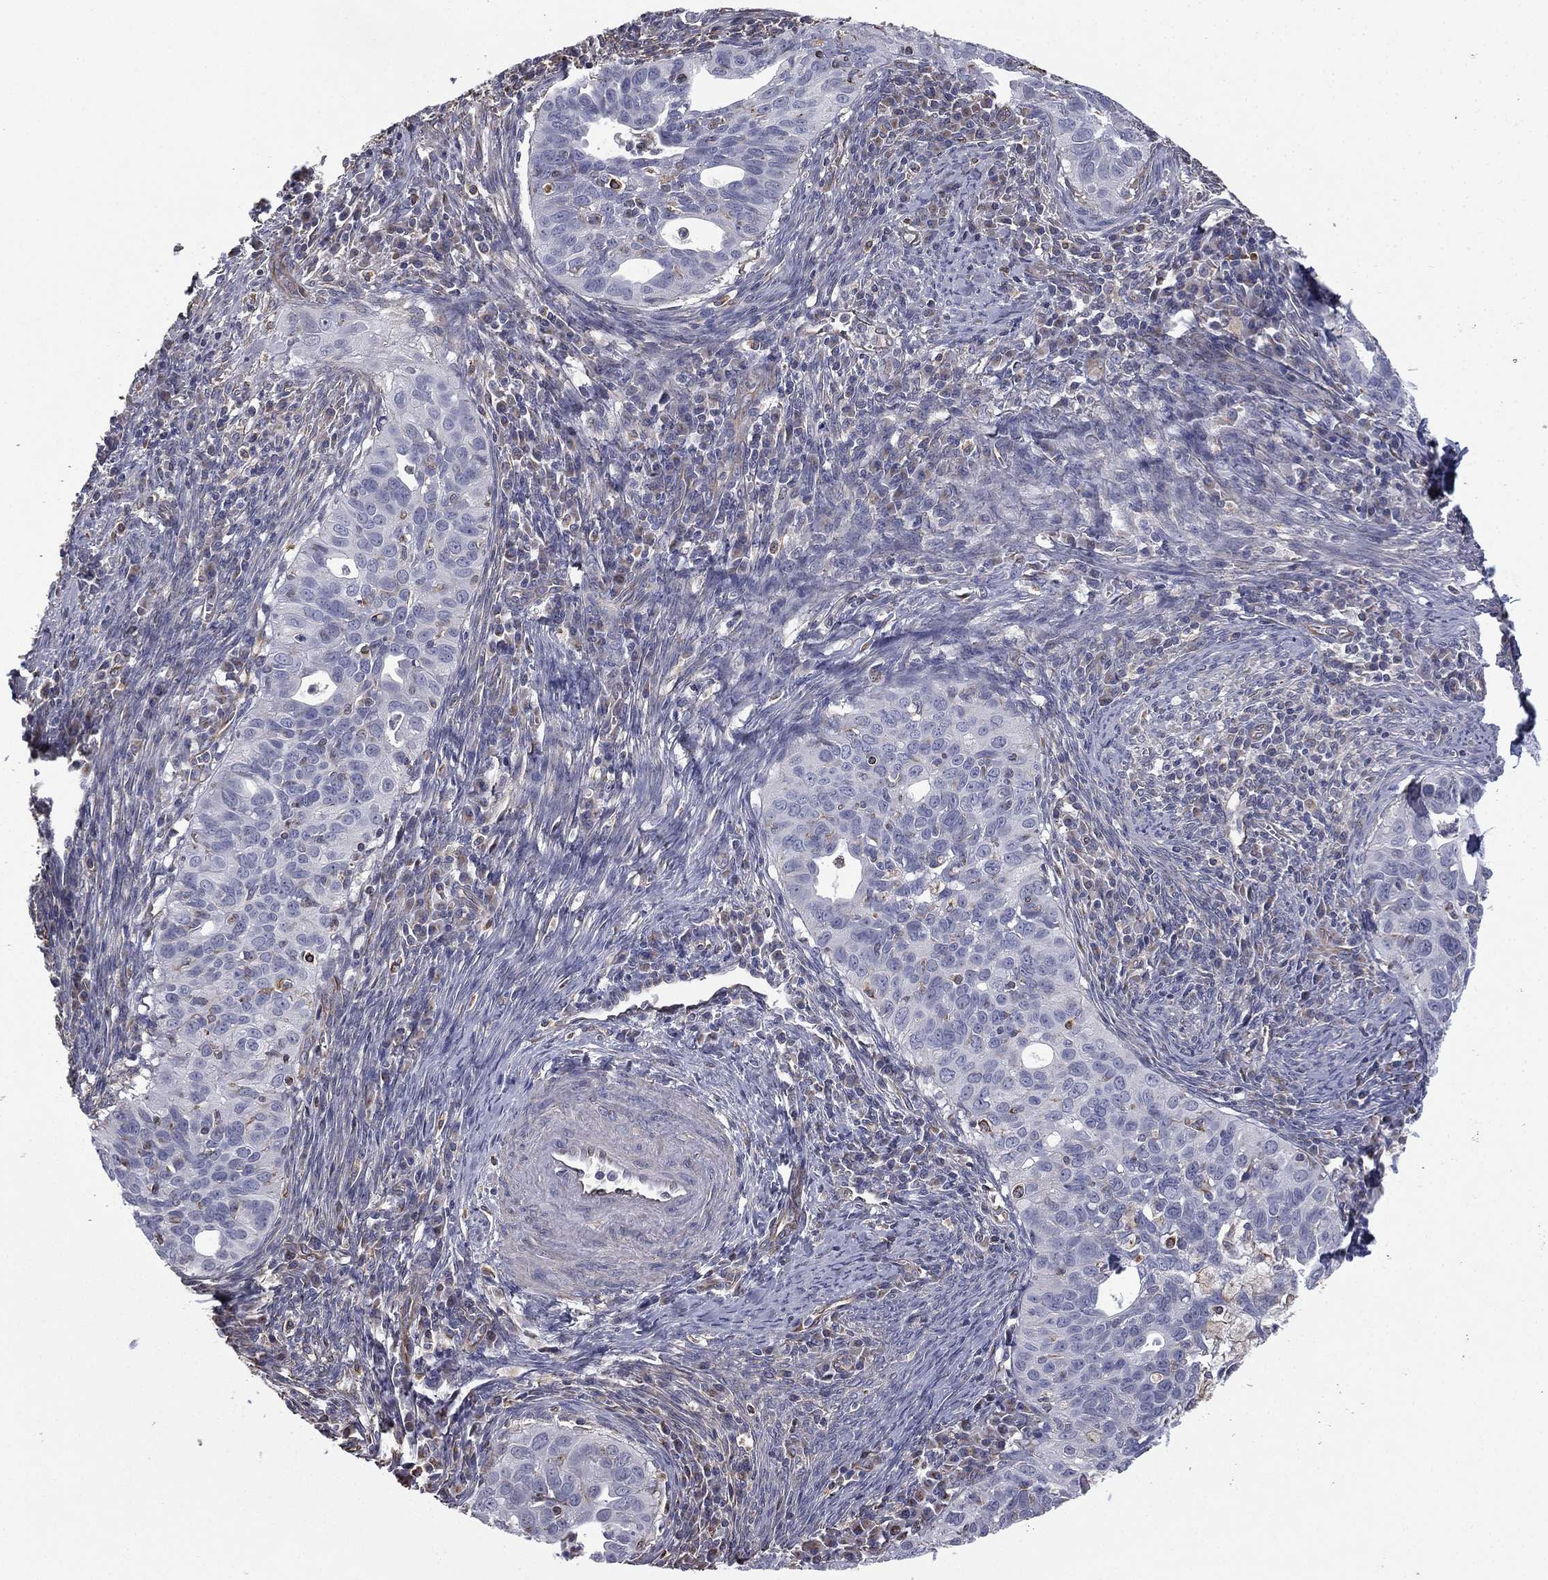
{"staining": {"intensity": "negative", "quantity": "none", "location": "none"}, "tissue": "cervical cancer", "cell_type": "Tumor cells", "image_type": "cancer", "snomed": [{"axis": "morphology", "description": "Squamous cell carcinoma, NOS"}, {"axis": "topography", "description": "Cervix"}], "caption": "An image of cervical cancer stained for a protein shows no brown staining in tumor cells.", "gene": "SCUBE1", "patient": {"sex": "female", "age": 26}}